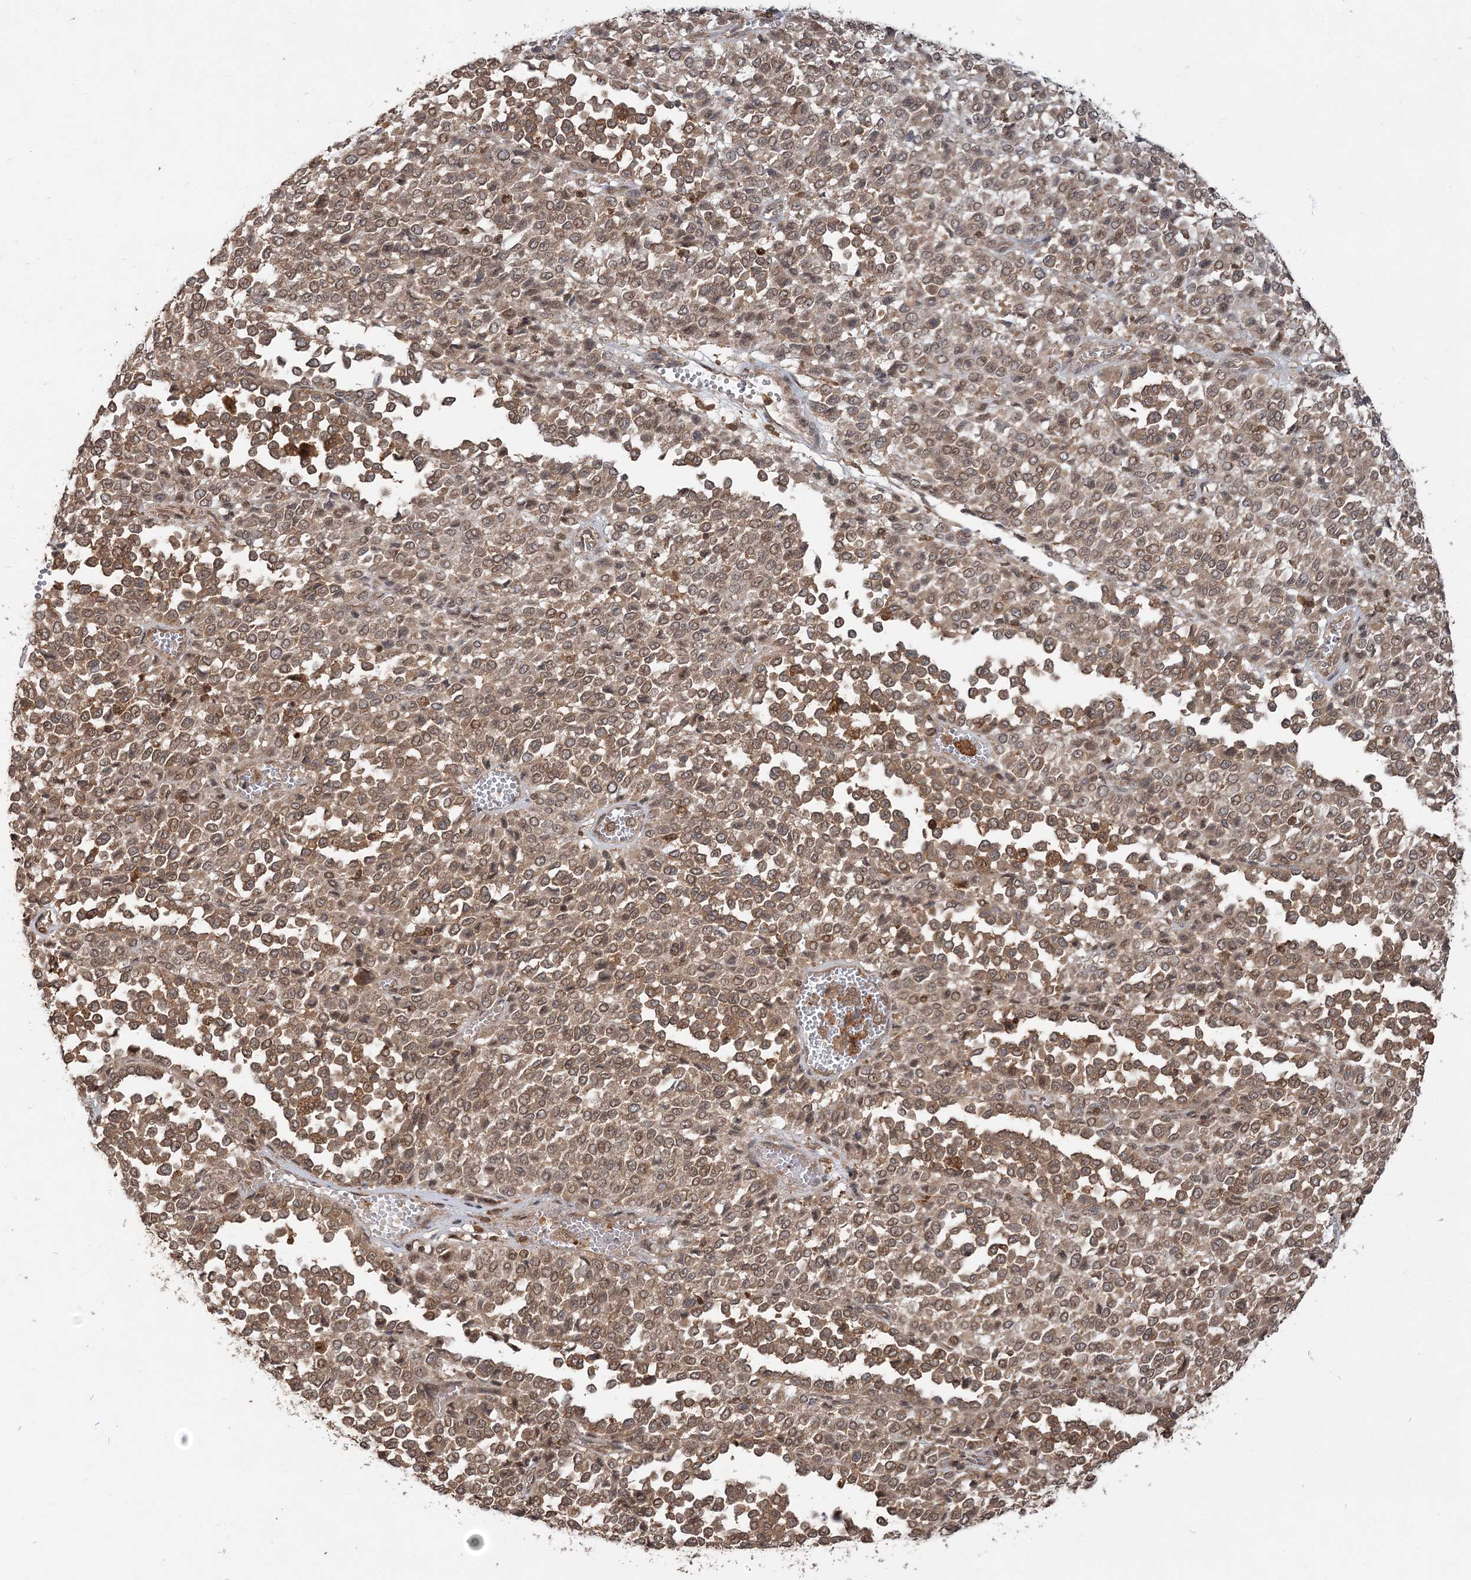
{"staining": {"intensity": "moderate", "quantity": ">75%", "location": "cytoplasmic/membranous,nuclear"}, "tissue": "melanoma", "cell_type": "Tumor cells", "image_type": "cancer", "snomed": [{"axis": "morphology", "description": "Malignant melanoma, Metastatic site"}, {"axis": "topography", "description": "Pancreas"}], "caption": "This is an image of immunohistochemistry staining of malignant melanoma (metastatic site), which shows moderate expression in the cytoplasmic/membranous and nuclear of tumor cells.", "gene": "CAB39", "patient": {"sex": "female", "age": 30}}